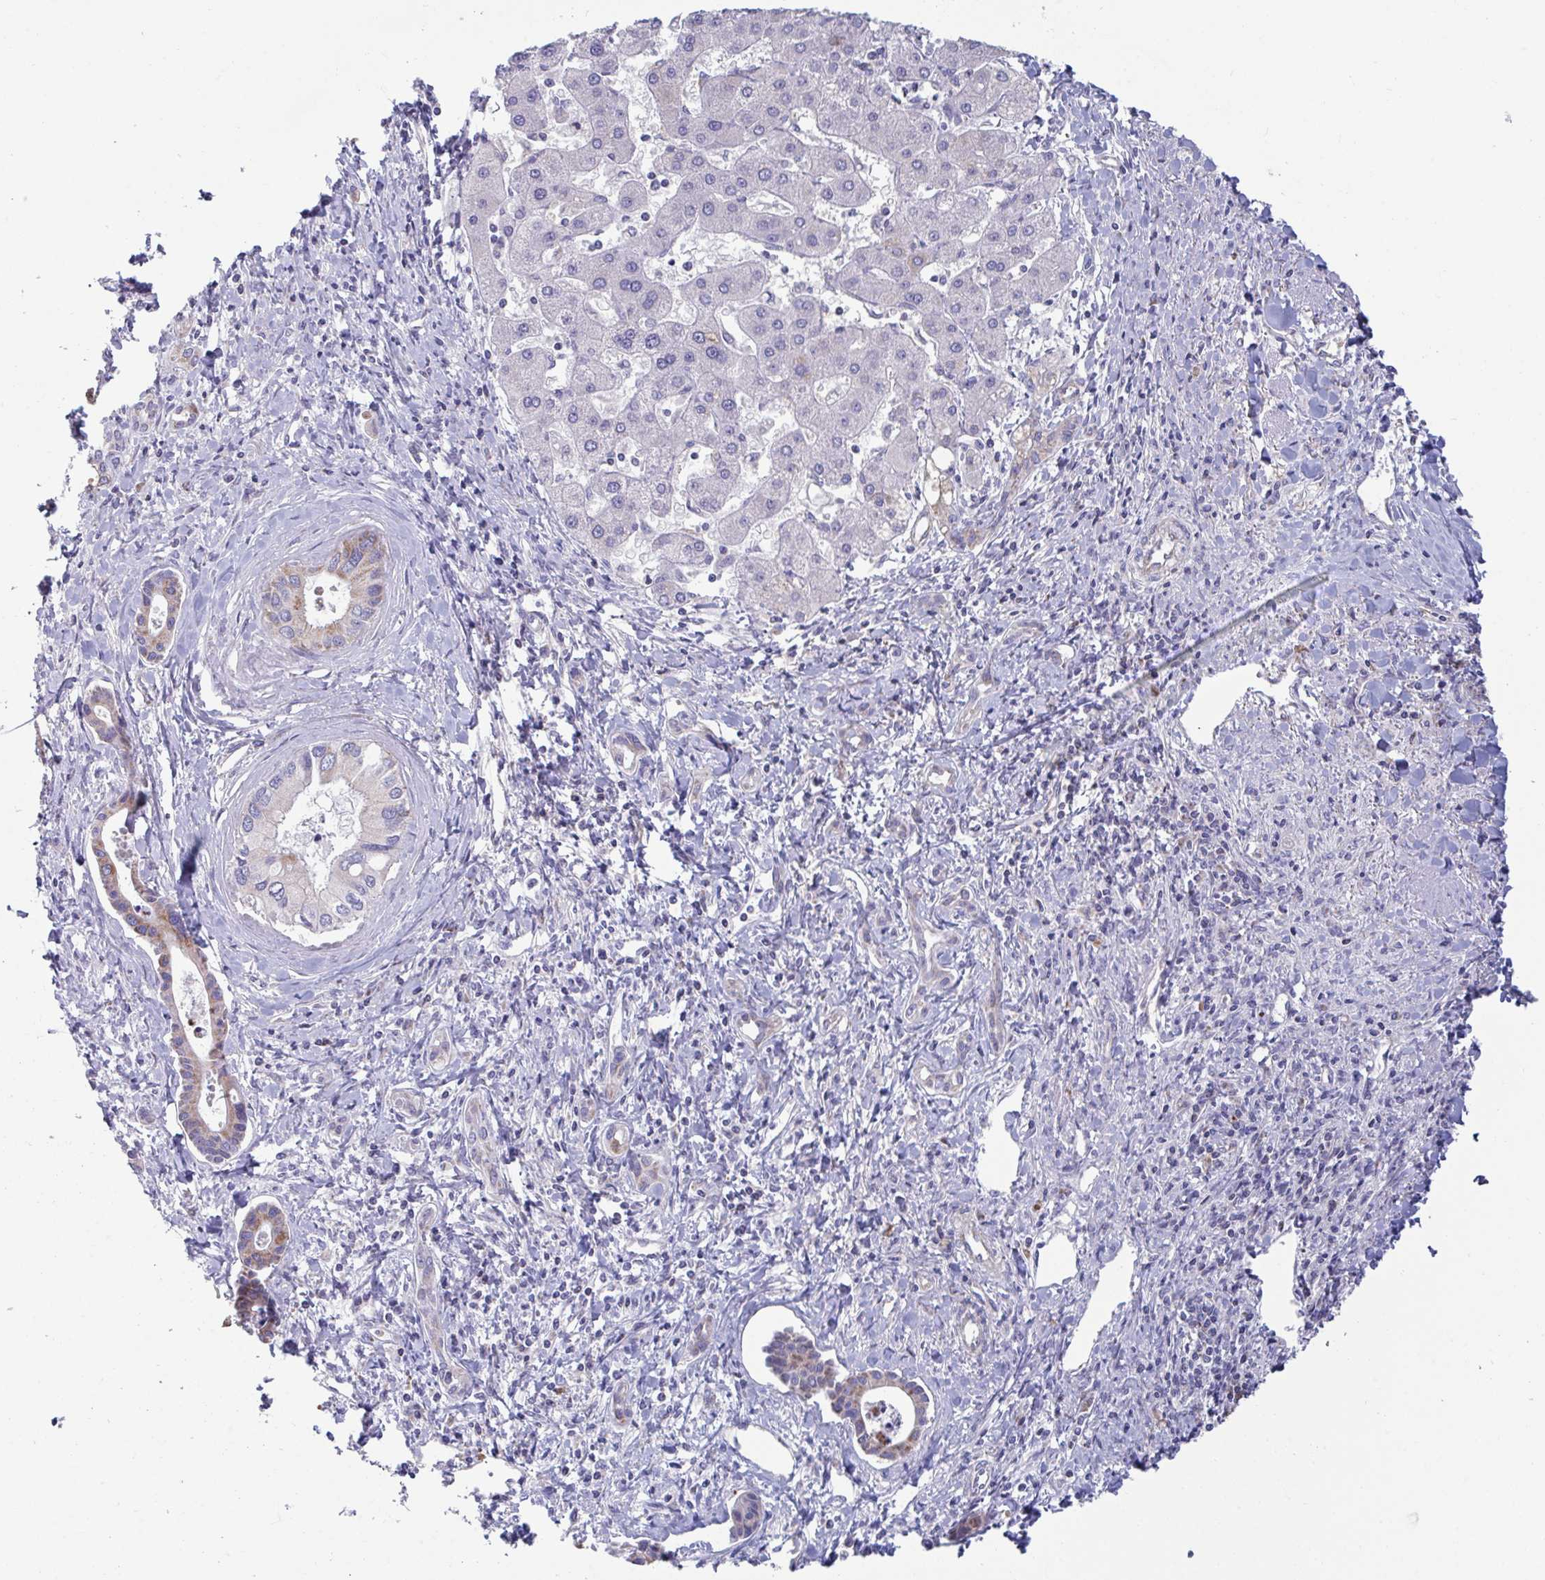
{"staining": {"intensity": "weak", "quantity": "25%-75%", "location": "cytoplasmic/membranous"}, "tissue": "liver cancer", "cell_type": "Tumor cells", "image_type": "cancer", "snomed": [{"axis": "morphology", "description": "Cholangiocarcinoma"}, {"axis": "topography", "description": "Liver"}], "caption": "Liver cholangiocarcinoma stained for a protein displays weak cytoplasmic/membranous positivity in tumor cells.", "gene": "BCAT2", "patient": {"sex": "male", "age": 66}}